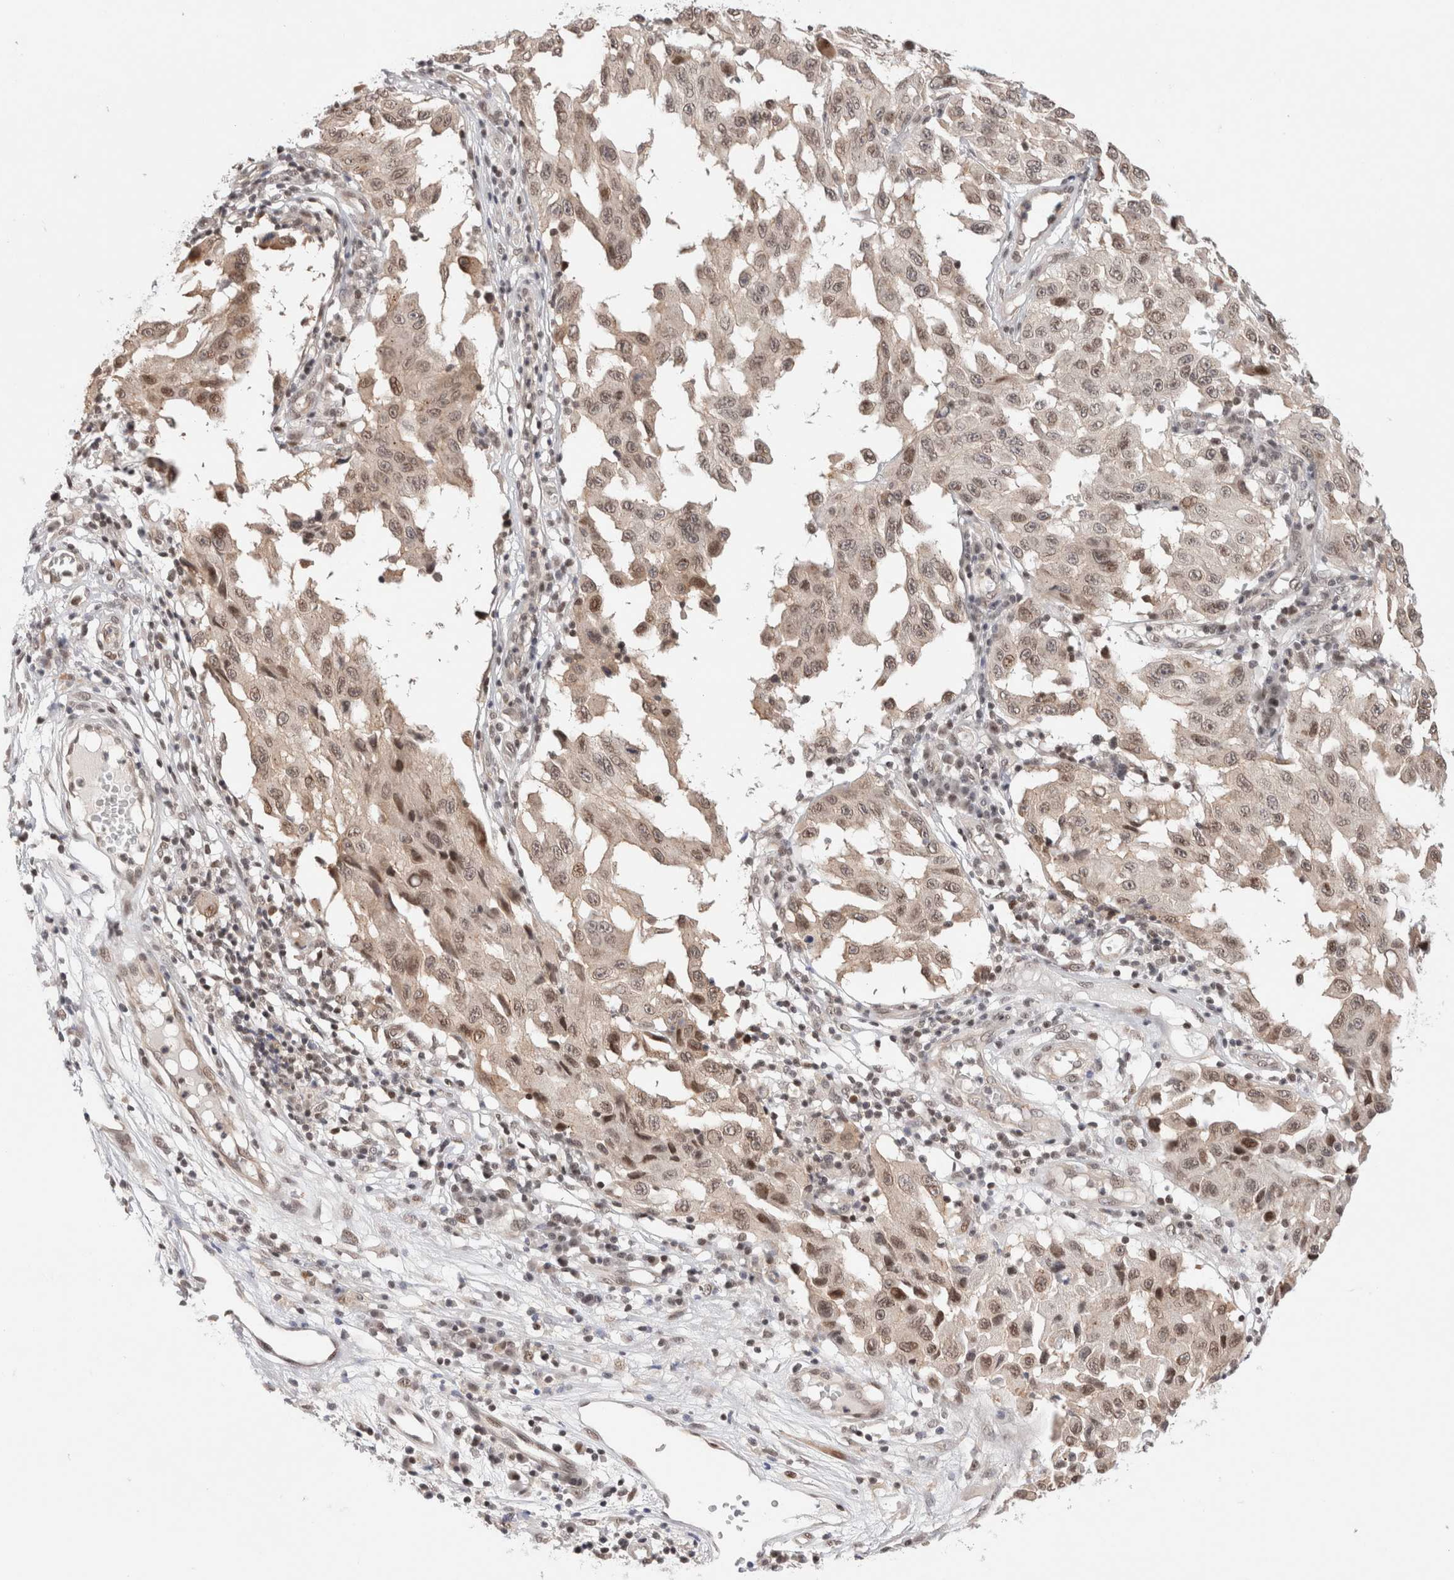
{"staining": {"intensity": "weak", "quantity": ">75%", "location": "nuclear"}, "tissue": "melanoma", "cell_type": "Tumor cells", "image_type": "cancer", "snomed": [{"axis": "morphology", "description": "Malignant melanoma, NOS"}, {"axis": "topography", "description": "Skin"}], "caption": "DAB (3,3'-diaminobenzidine) immunohistochemical staining of human malignant melanoma shows weak nuclear protein expression in about >75% of tumor cells.", "gene": "GATAD2A", "patient": {"sex": "male", "age": 30}}